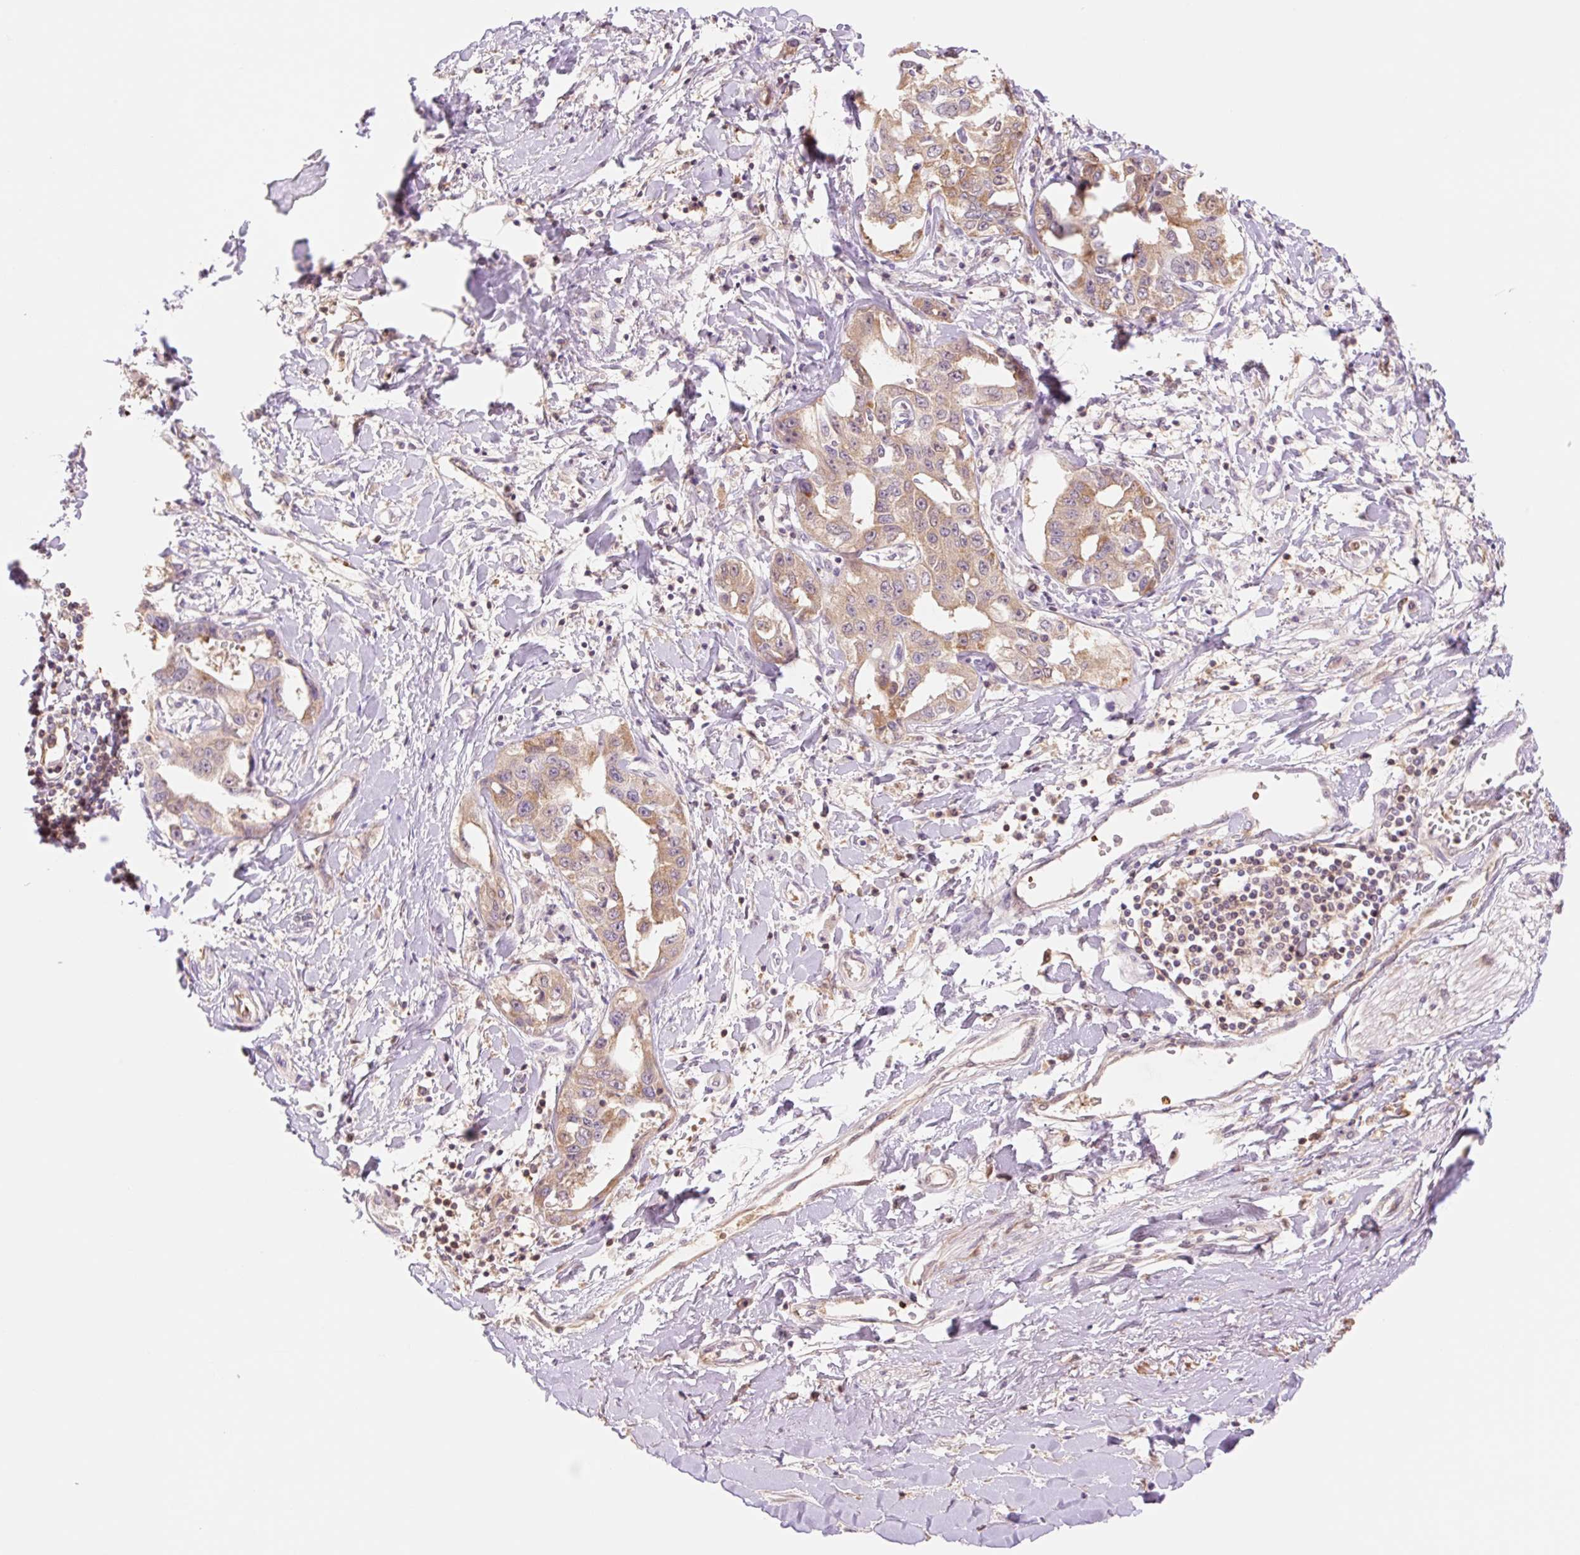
{"staining": {"intensity": "weak", "quantity": "25%-75%", "location": "cytoplasmic/membranous"}, "tissue": "liver cancer", "cell_type": "Tumor cells", "image_type": "cancer", "snomed": [{"axis": "morphology", "description": "Cholangiocarcinoma"}, {"axis": "topography", "description": "Liver"}], "caption": "Liver cholangiocarcinoma stained with immunohistochemistry (IHC) displays weak cytoplasmic/membranous staining in about 25%-75% of tumor cells. The staining was performed using DAB (3,3'-diaminobenzidine), with brown indicating positive protein expression. Nuclei are stained blue with hematoxylin.", "gene": "HEBP1", "patient": {"sex": "male", "age": 59}}